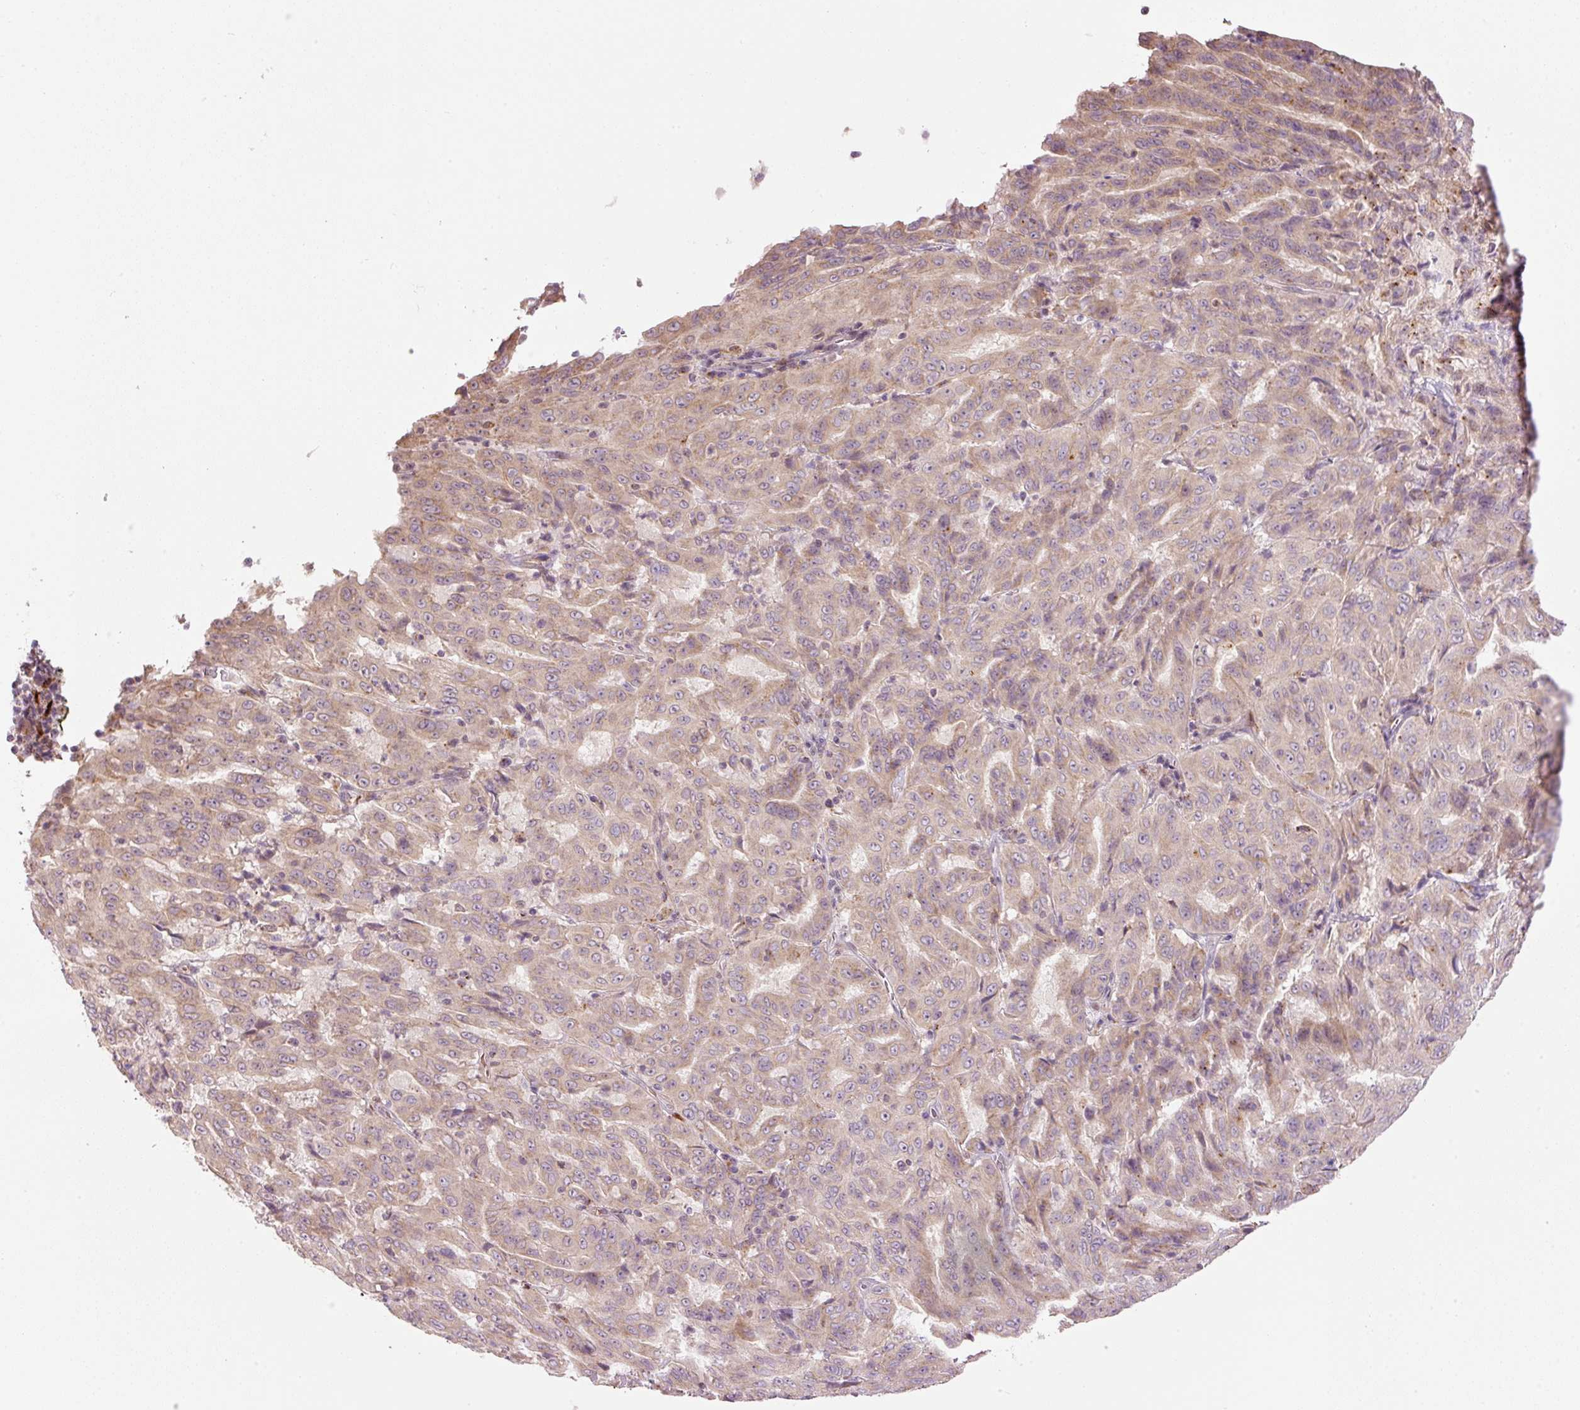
{"staining": {"intensity": "weak", "quantity": ">75%", "location": "cytoplasmic/membranous"}, "tissue": "pancreatic cancer", "cell_type": "Tumor cells", "image_type": "cancer", "snomed": [{"axis": "morphology", "description": "Adenocarcinoma, NOS"}, {"axis": "topography", "description": "Pancreas"}], "caption": "Immunohistochemistry (IHC) of pancreatic cancer (adenocarcinoma) exhibits low levels of weak cytoplasmic/membranous positivity in about >75% of tumor cells.", "gene": "ZNF639", "patient": {"sex": "male", "age": 63}}